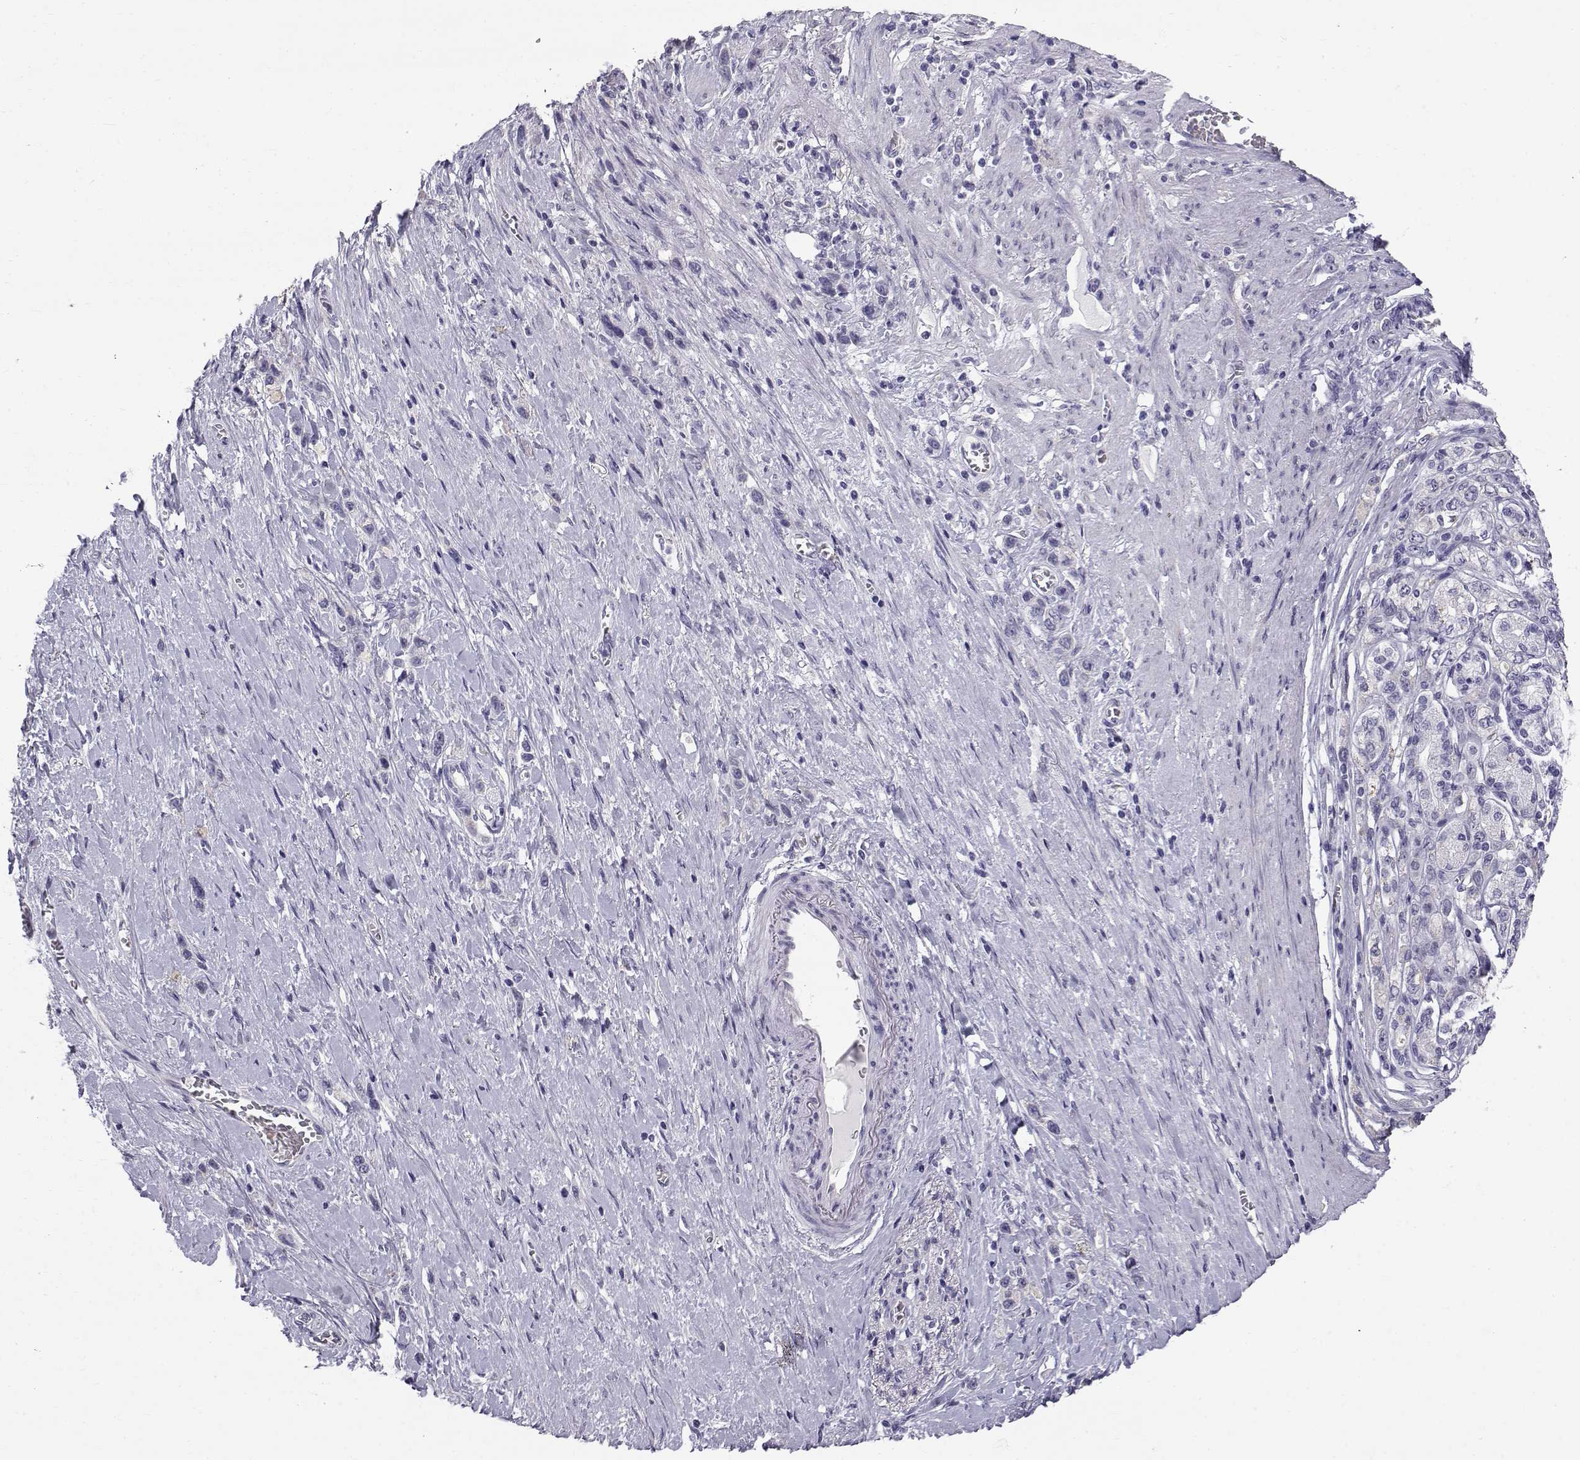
{"staining": {"intensity": "negative", "quantity": "none", "location": "none"}, "tissue": "stomach cancer", "cell_type": "Tumor cells", "image_type": "cancer", "snomed": [{"axis": "morphology", "description": "Normal tissue, NOS"}, {"axis": "morphology", "description": "Adenocarcinoma, NOS"}, {"axis": "morphology", "description": "Adenocarcinoma, High grade"}, {"axis": "topography", "description": "Stomach, upper"}, {"axis": "topography", "description": "Stomach"}], "caption": "An IHC micrograph of stomach cancer is shown. There is no staining in tumor cells of stomach cancer.", "gene": "RNASE12", "patient": {"sex": "female", "age": 65}}